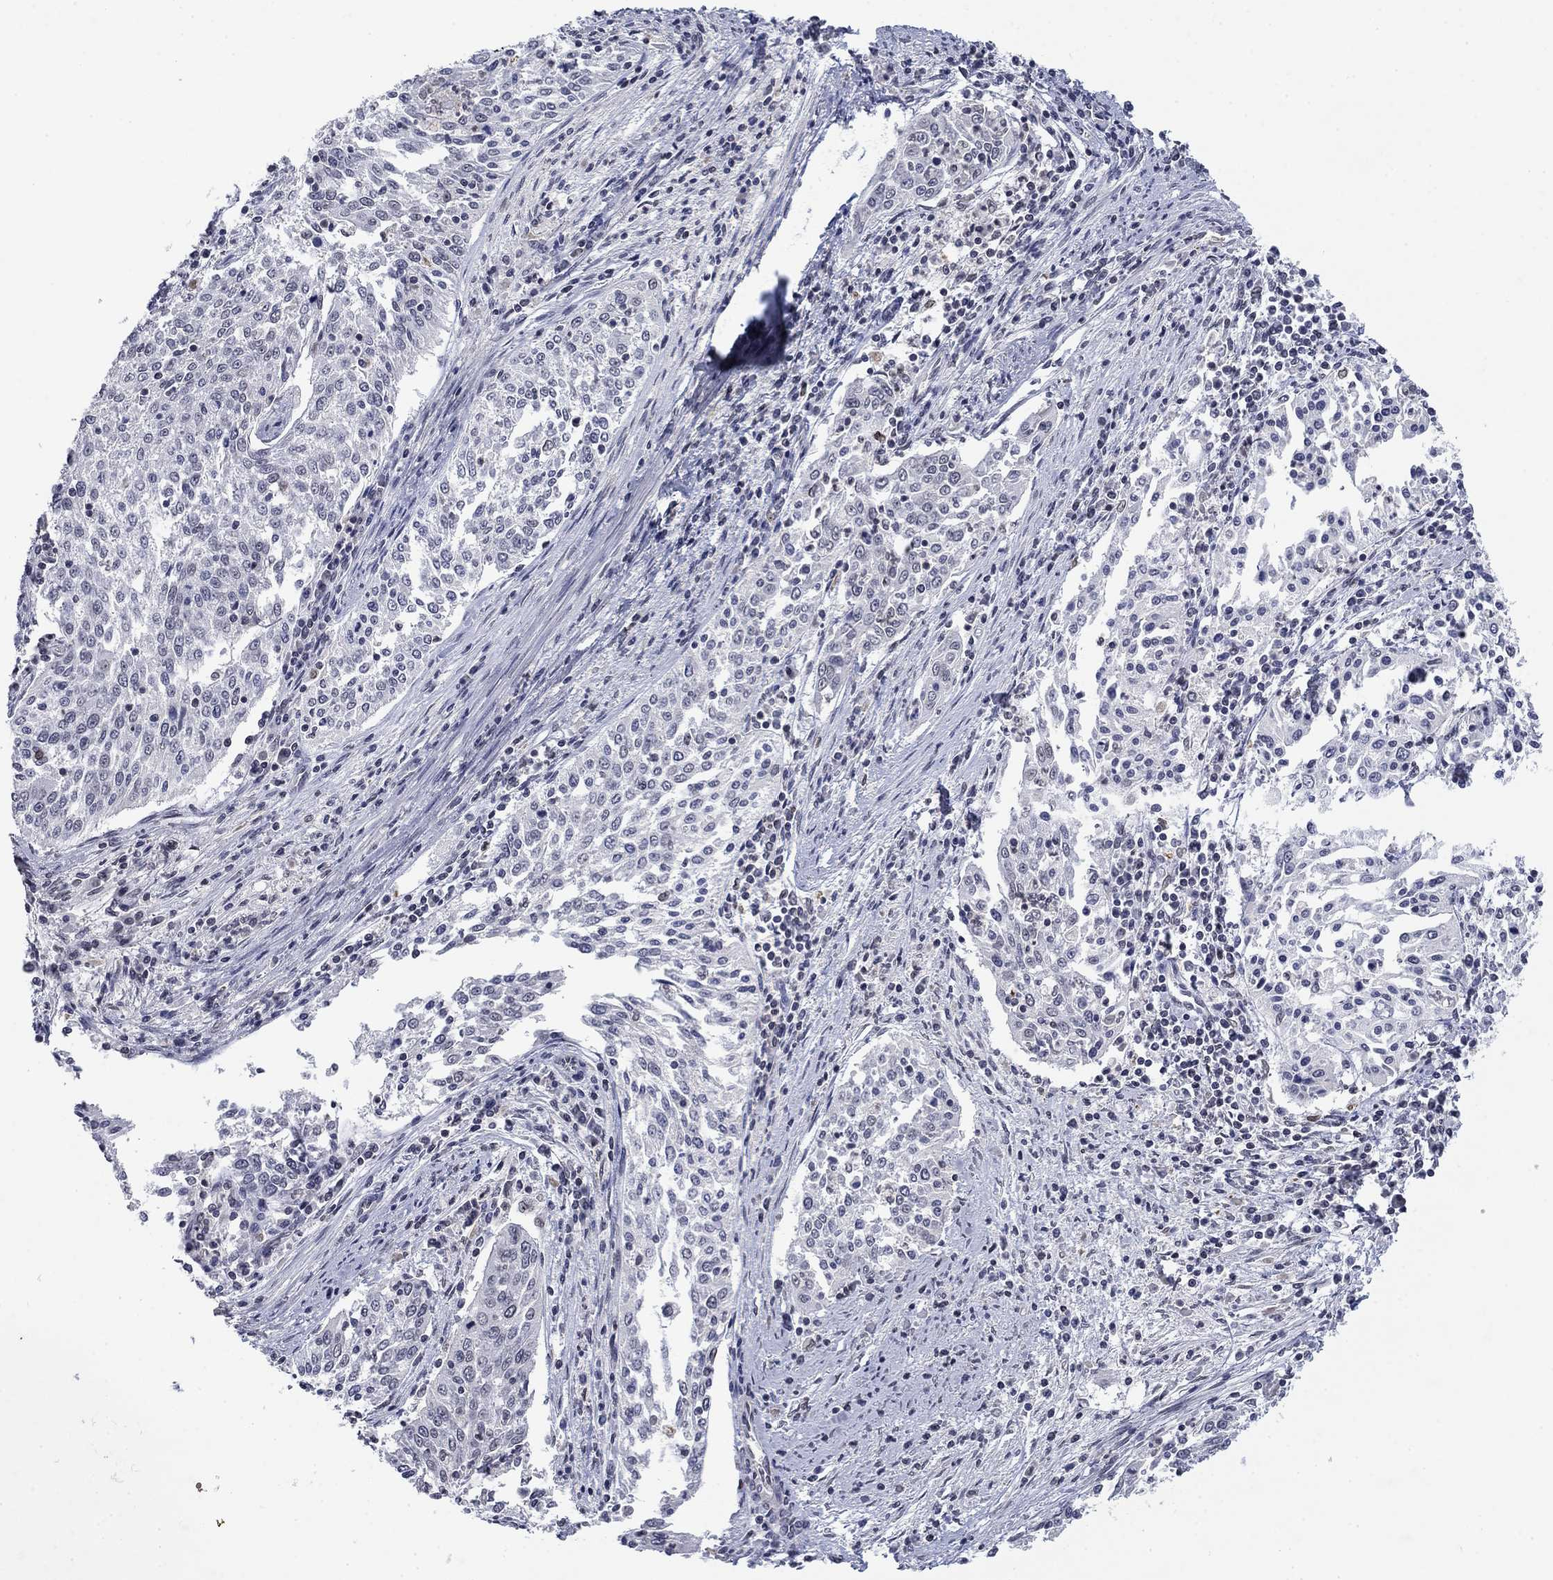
{"staining": {"intensity": "negative", "quantity": "none", "location": "none"}, "tissue": "cervical cancer", "cell_type": "Tumor cells", "image_type": "cancer", "snomed": [{"axis": "morphology", "description": "Squamous cell carcinoma, NOS"}, {"axis": "topography", "description": "Cervix"}], "caption": "Immunohistochemical staining of human cervical cancer shows no significant positivity in tumor cells.", "gene": "TOR1AIP1", "patient": {"sex": "female", "age": 41}}